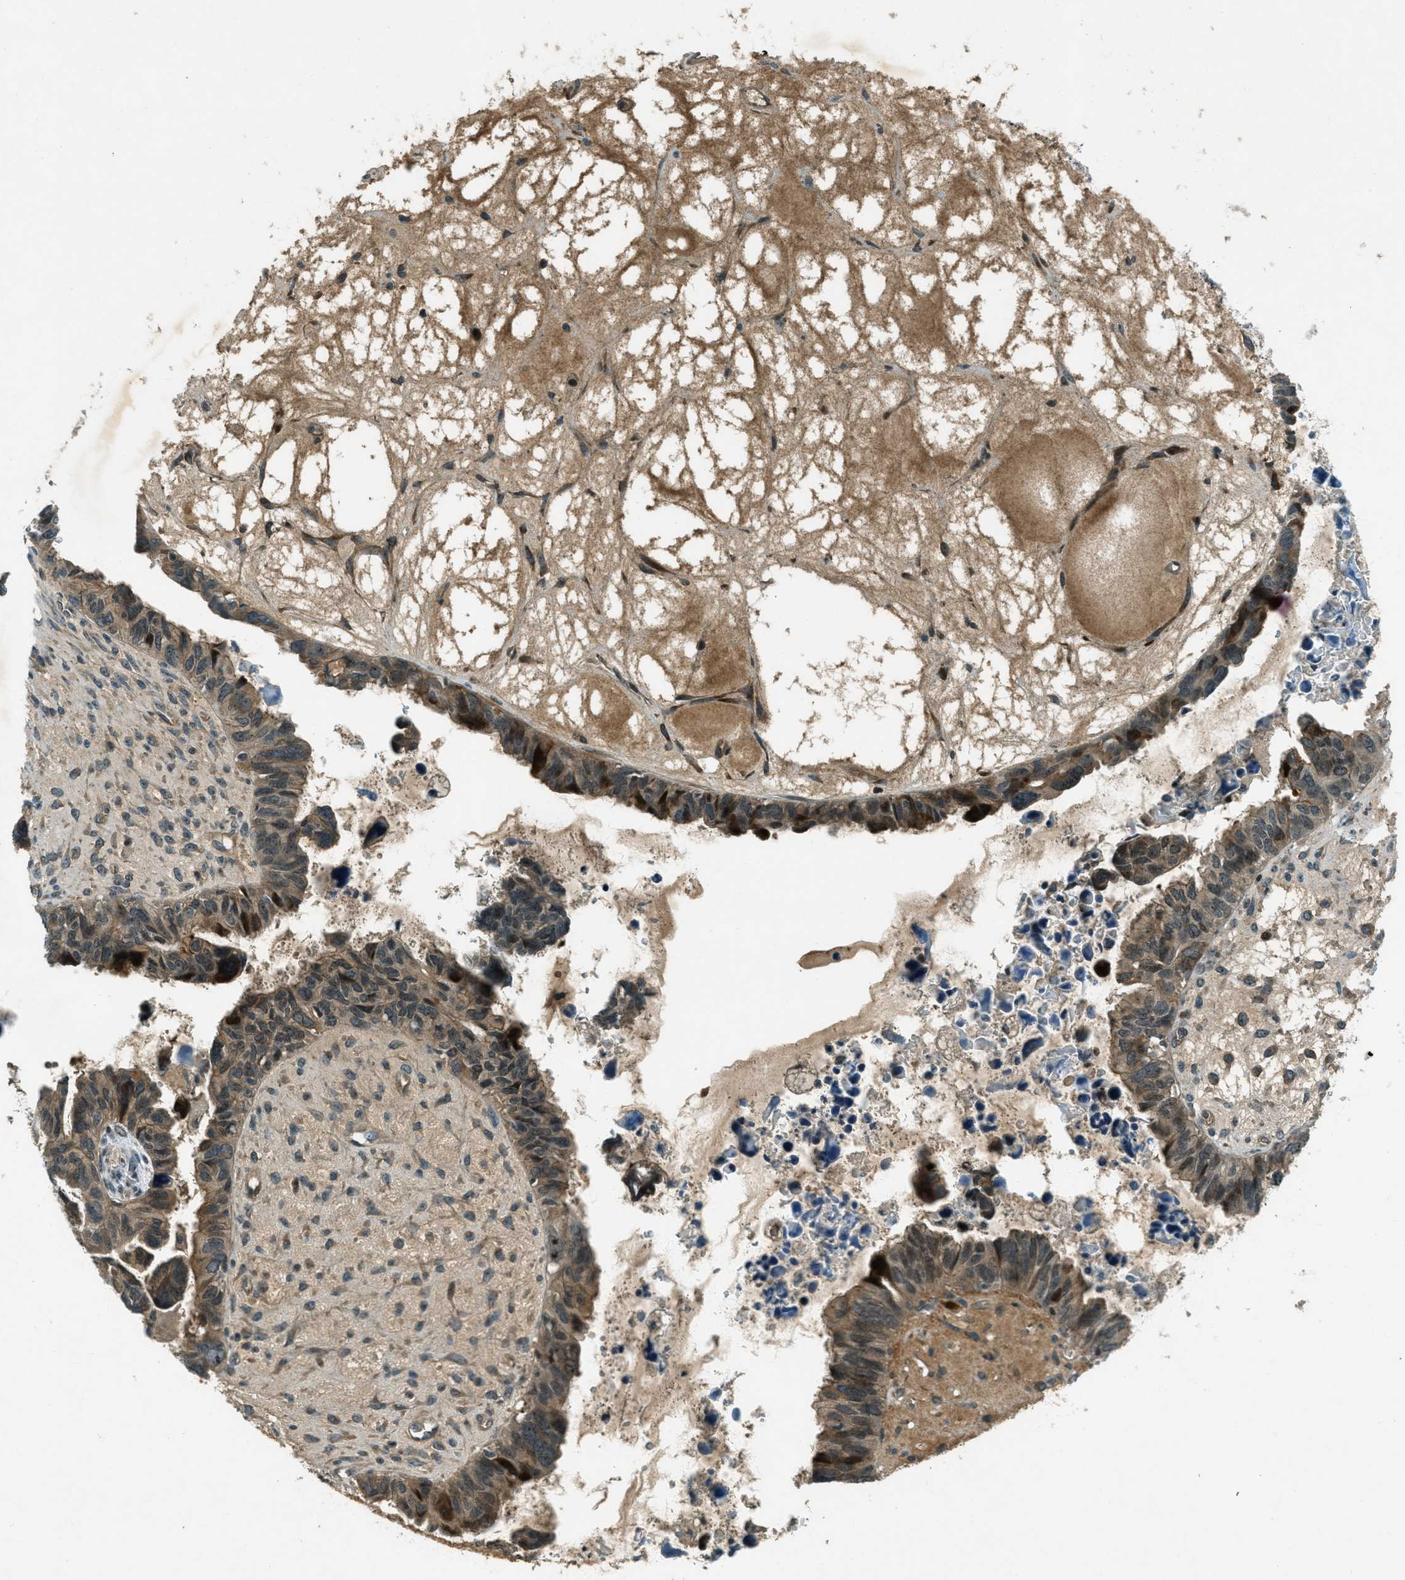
{"staining": {"intensity": "weak", "quantity": ">75%", "location": "cytoplasmic/membranous"}, "tissue": "ovarian cancer", "cell_type": "Tumor cells", "image_type": "cancer", "snomed": [{"axis": "morphology", "description": "Cystadenocarcinoma, serous, NOS"}, {"axis": "topography", "description": "Ovary"}], "caption": "High-power microscopy captured an immunohistochemistry histopathology image of ovarian cancer (serous cystadenocarcinoma), revealing weak cytoplasmic/membranous positivity in about >75% of tumor cells.", "gene": "STK11", "patient": {"sex": "female", "age": 79}}